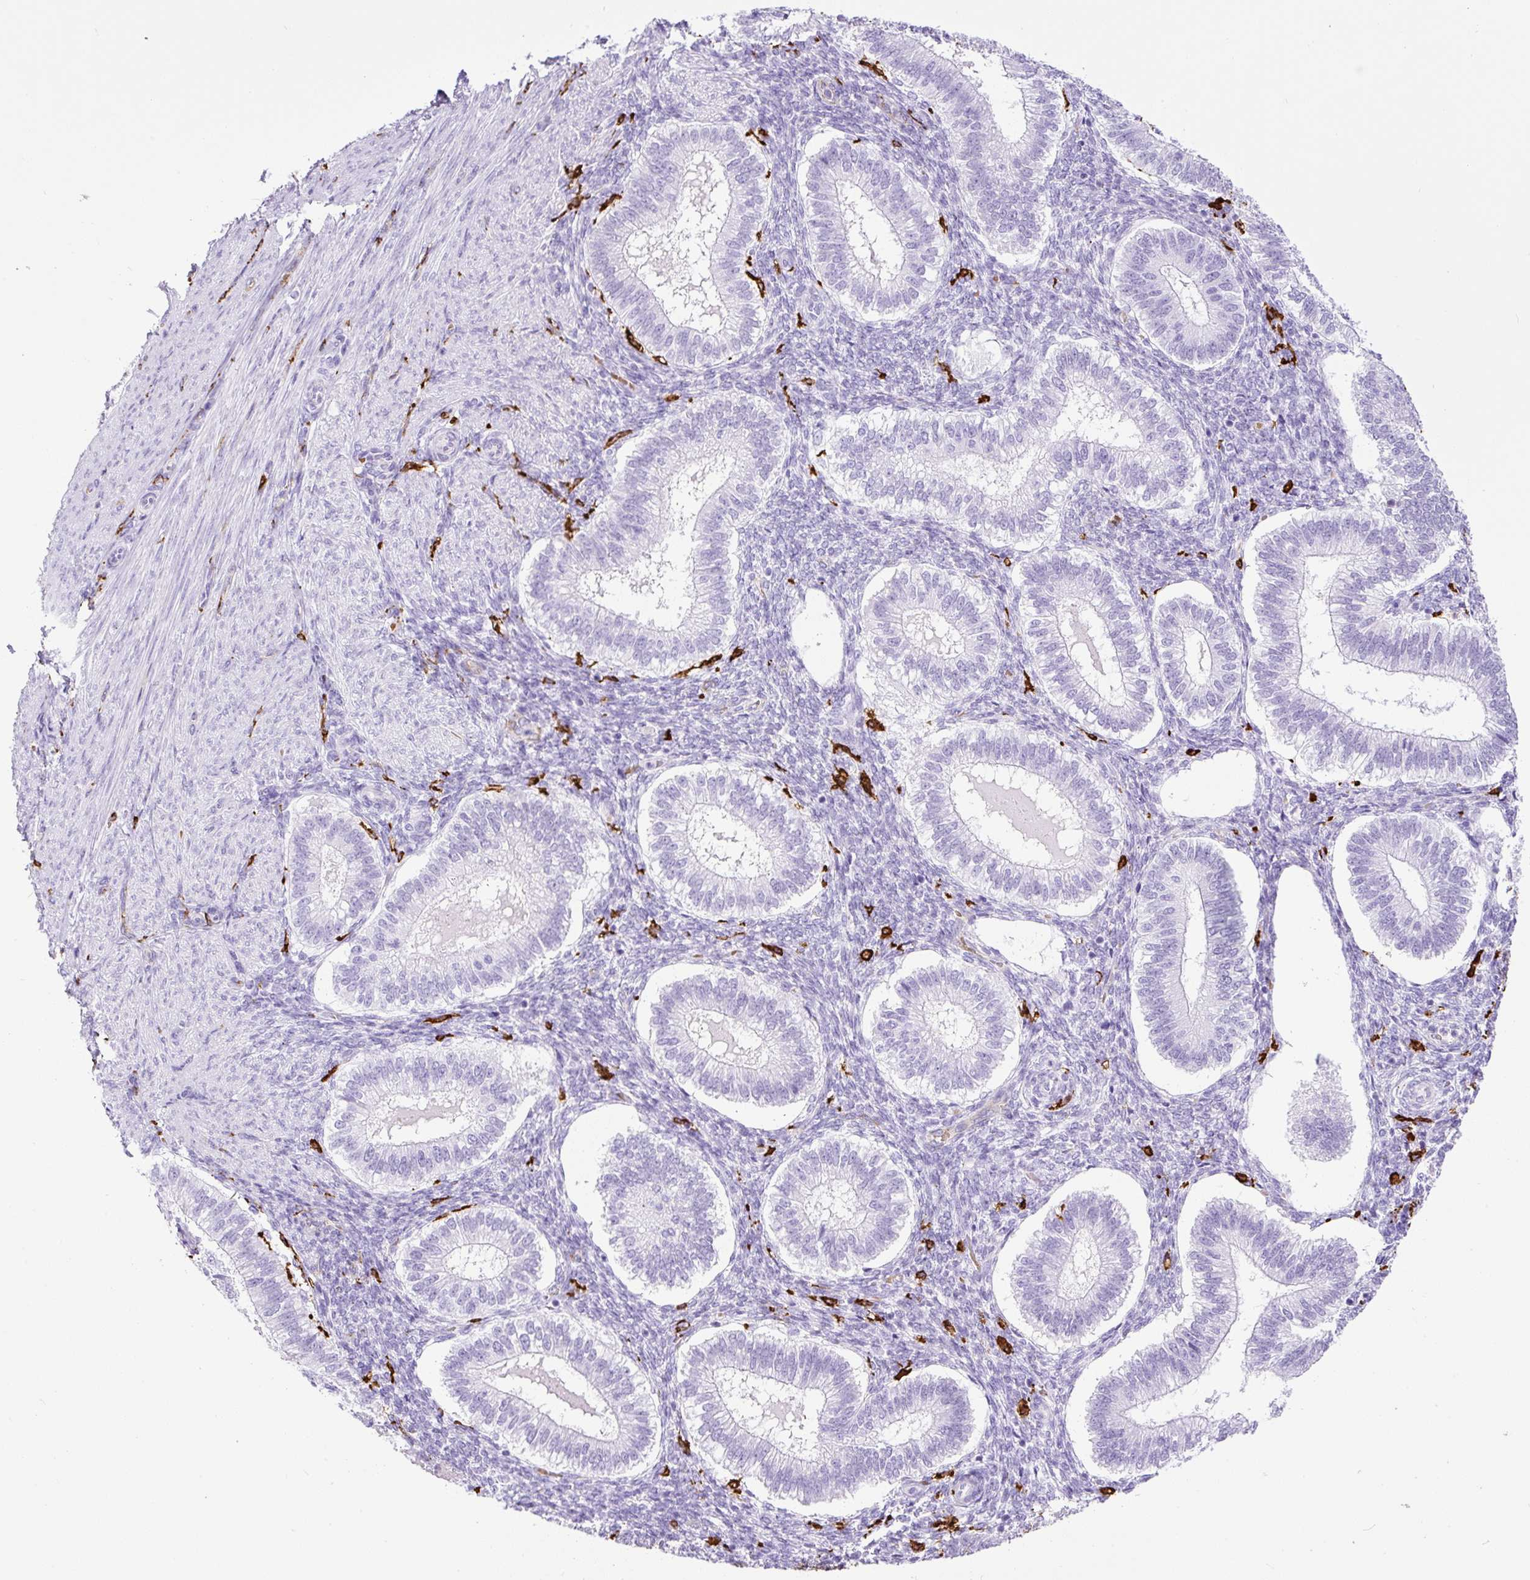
{"staining": {"intensity": "negative", "quantity": "none", "location": "none"}, "tissue": "endometrium", "cell_type": "Cells in endometrial stroma", "image_type": "normal", "snomed": [{"axis": "morphology", "description": "Normal tissue, NOS"}, {"axis": "topography", "description": "Endometrium"}], "caption": "DAB immunohistochemical staining of normal human endometrium reveals no significant positivity in cells in endometrial stroma.", "gene": "HLA", "patient": {"sex": "female", "age": 25}}